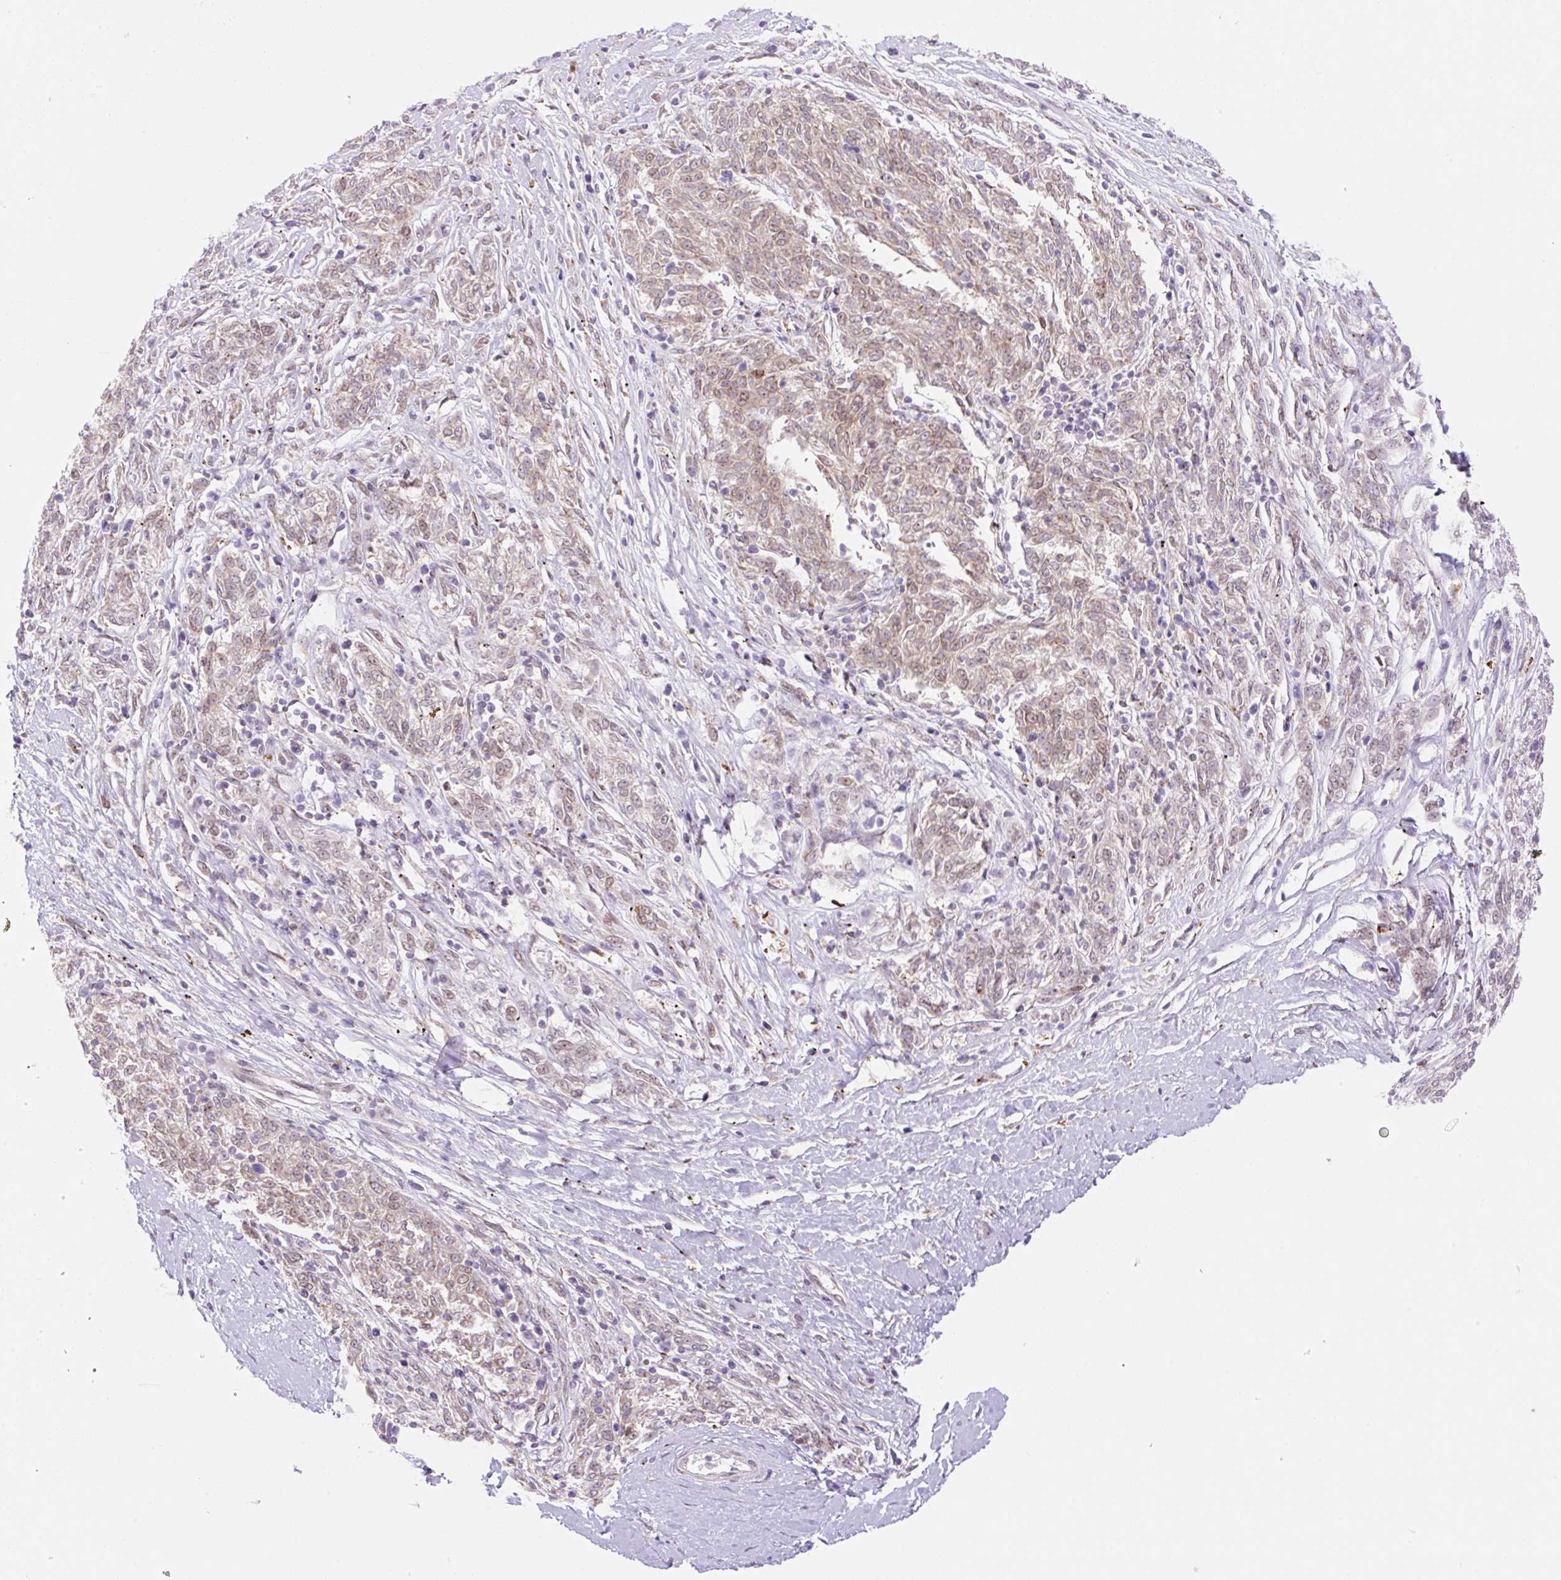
{"staining": {"intensity": "weak", "quantity": "25%-75%", "location": "cytoplasmic/membranous,nuclear"}, "tissue": "melanoma", "cell_type": "Tumor cells", "image_type": "cancer", "snomed": [{"axis": "morphology", "description": "Malignant melanoma, NOS"}, {"axis": "topography", "description": "Skin"}], "caption": "Immunohistochemistry of human malignant melanoma exhibits low levels of weak cytoplasmic/membranous and nuclear staining in about 25%-75% of tumor cells.", "gene": "ZFP41", "patient": {"sex": "female", "age": 72}}